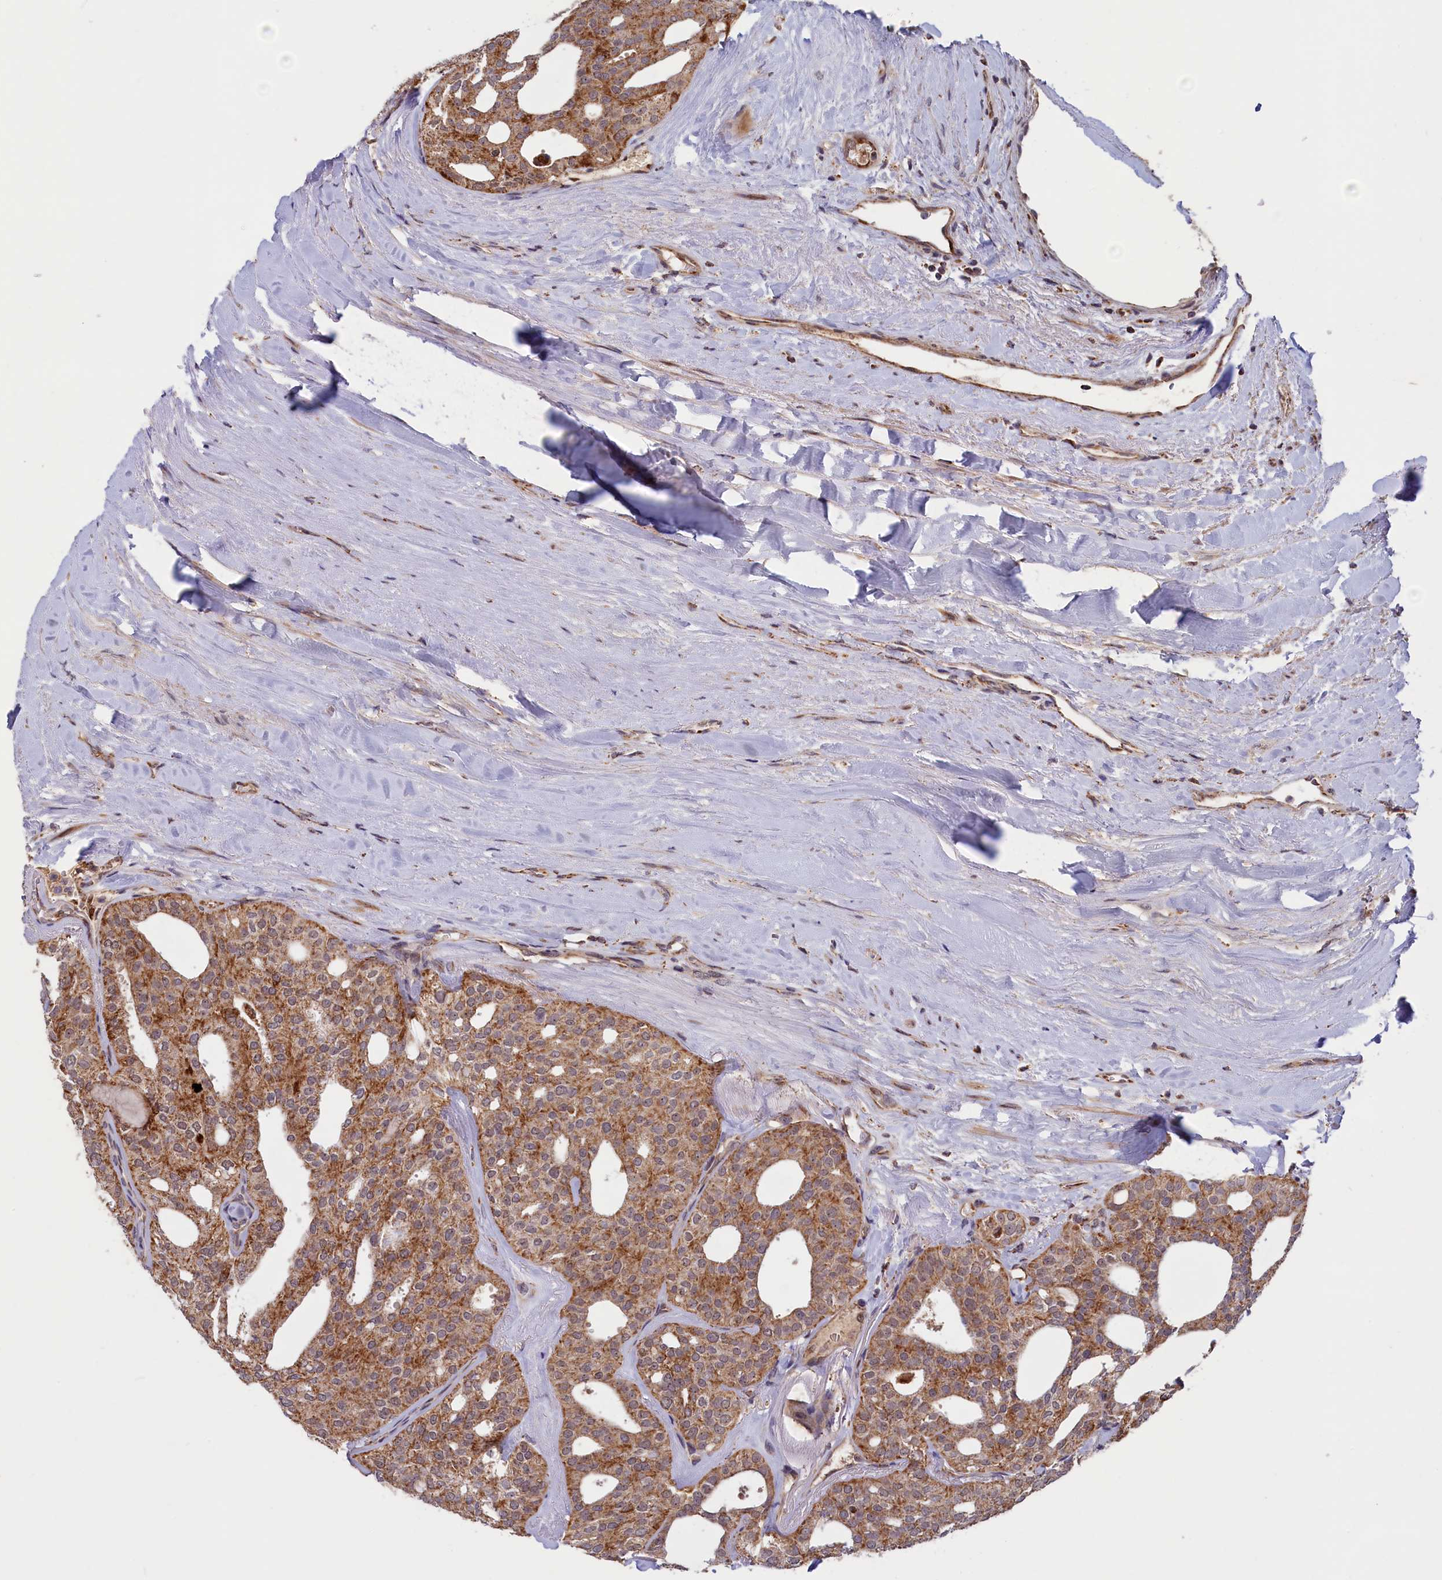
{"staining": {"intensity": "moderate", "quantity": ">75%", "location": "cytoplasmic/membranous"}, "tissue": "thyroid cancer", "cell_type": "Tumor cells", "image_type": "cancer", "snomed": [{"axis": "morphology", "description": "Follicular adenoma carcinoma, NOS"}, {"axis": "topography", "description": "Thyroid gland"}], "caption": "The image exhibits staining of follicular adenoma carcinoma (thyroid), revealing moderate cytoplasmic/membranous protein positivity (brown color) within tumor cells. The staining was performed using DAB (3,3'-diaminobenzidine) to visualize the protein expression in brown, while the nuclei were stained in blue with hematoxylin (Magnification: 20x).", "gene": "DUS3L", "patient": {"sex": "male", "age": 75}}